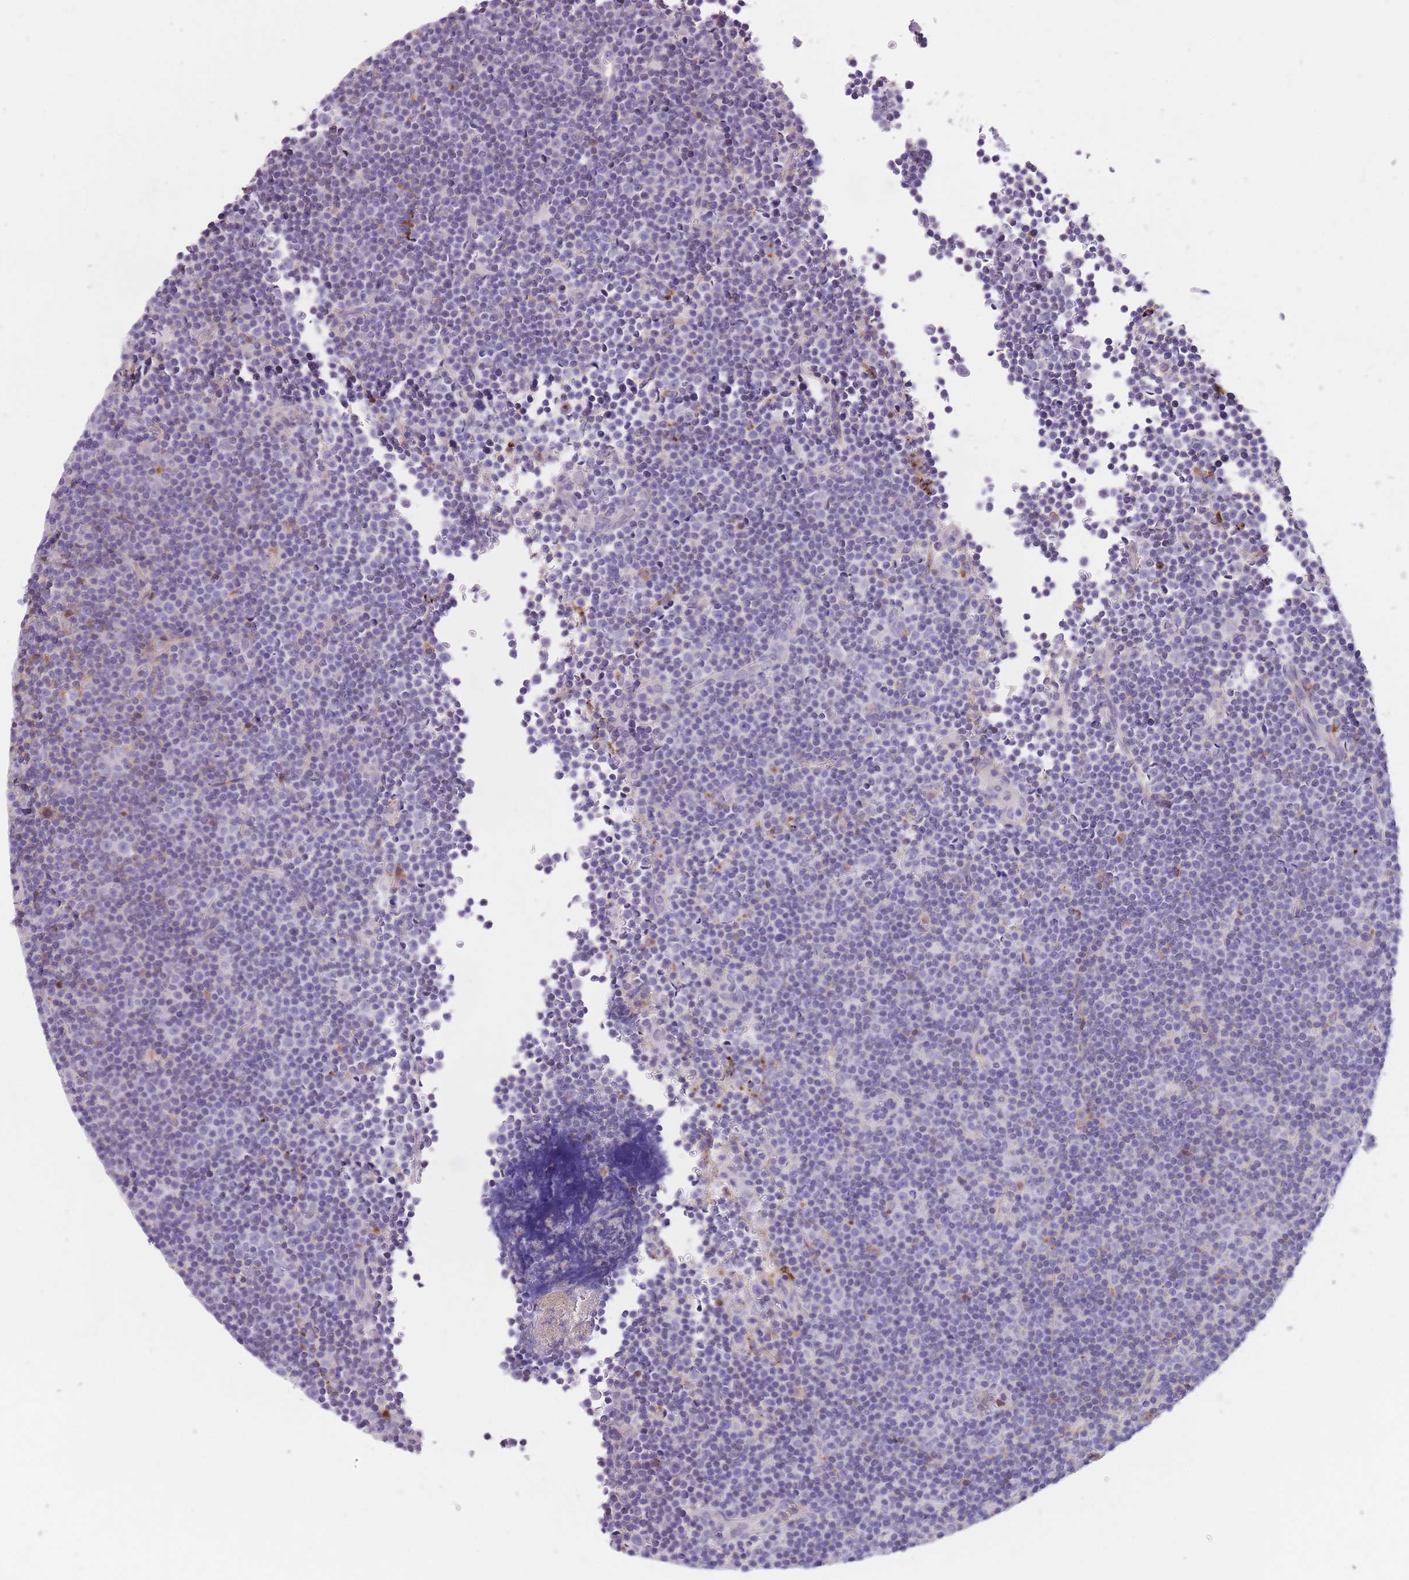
{"staining": {"intensity": "negative", "quantity": "none", "location": "none"}, "tissue": "lymphoma", "cell_type": "Tumor cells", "image_type": "cancer", "snomed": [{"axis": "morphology", "description": "Malignant lymphoma, non-Hodgkin's type, Low grade"}, {"axis": "topography", "description": "Lymph node"}], "caption": "Malignant lymphoma, non-Hodgkin's type (low-grade) was stained to show a protein in brown. There is no significant positivity in tumor cells.", "gene": "GNAT1", "patient": {"sex": "female", "age": 67}}